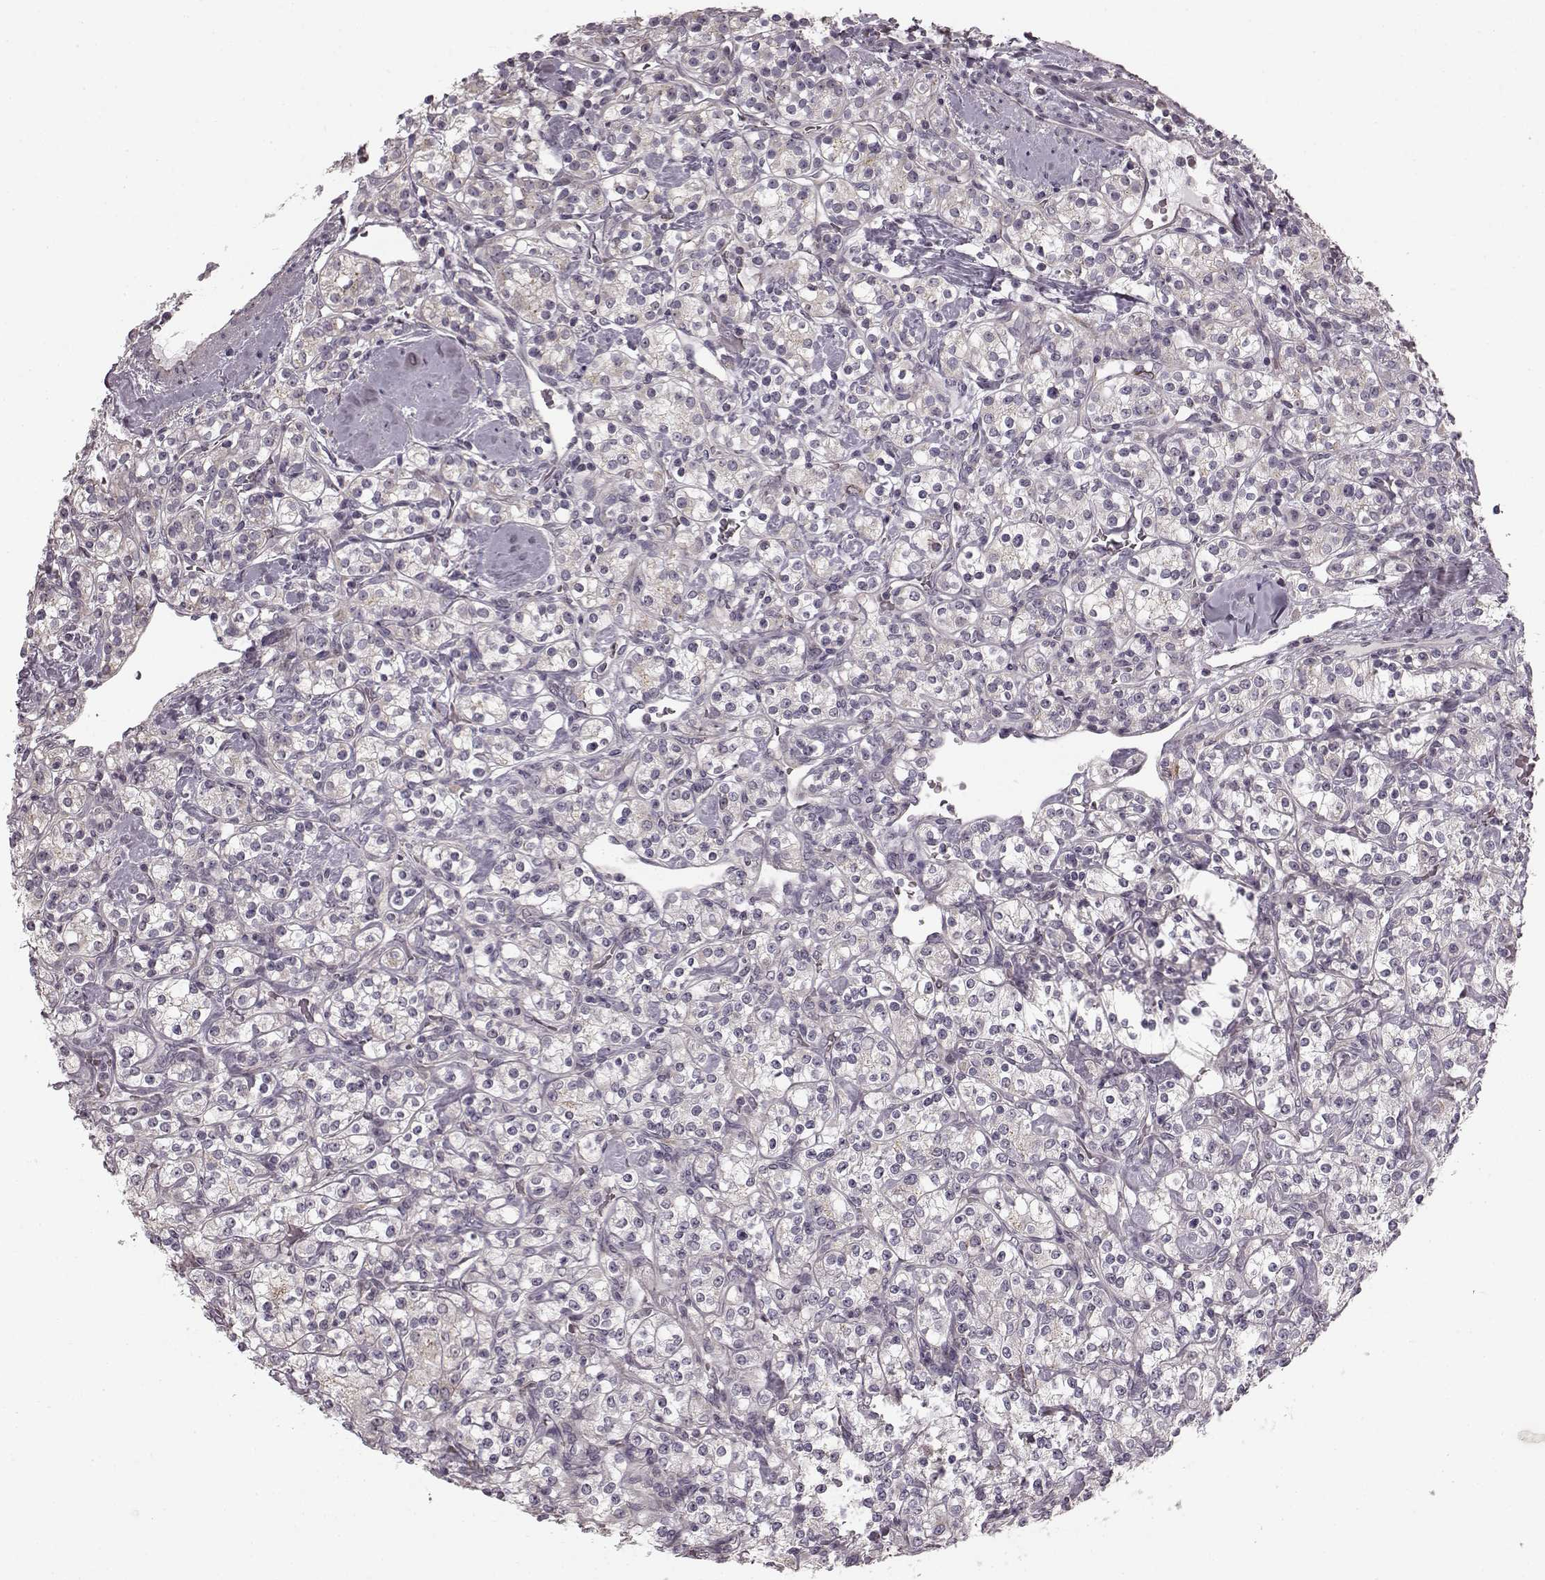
{"staining": {"intensity": "negative", "quantity": "none", "location": "none"}, "tissue": "renal cancer", "cell_type": "Tumor cells", "image_type": "cancer", "snomed": [{"axis": "morphology", "description": "Adenocarcinoma, NOS"}, {"axis": "topography", "description": "Kidney"}], "caption": "Immunohistochemistry (IHC) image of neoplastic tissue: renal cancer stained with DAB shows no significant protein expression in tumor cells. (IHC, brightfield microscopy, high magnification).", "gene": "HMMR", "patient": {"sex": "male", "age": 77}}